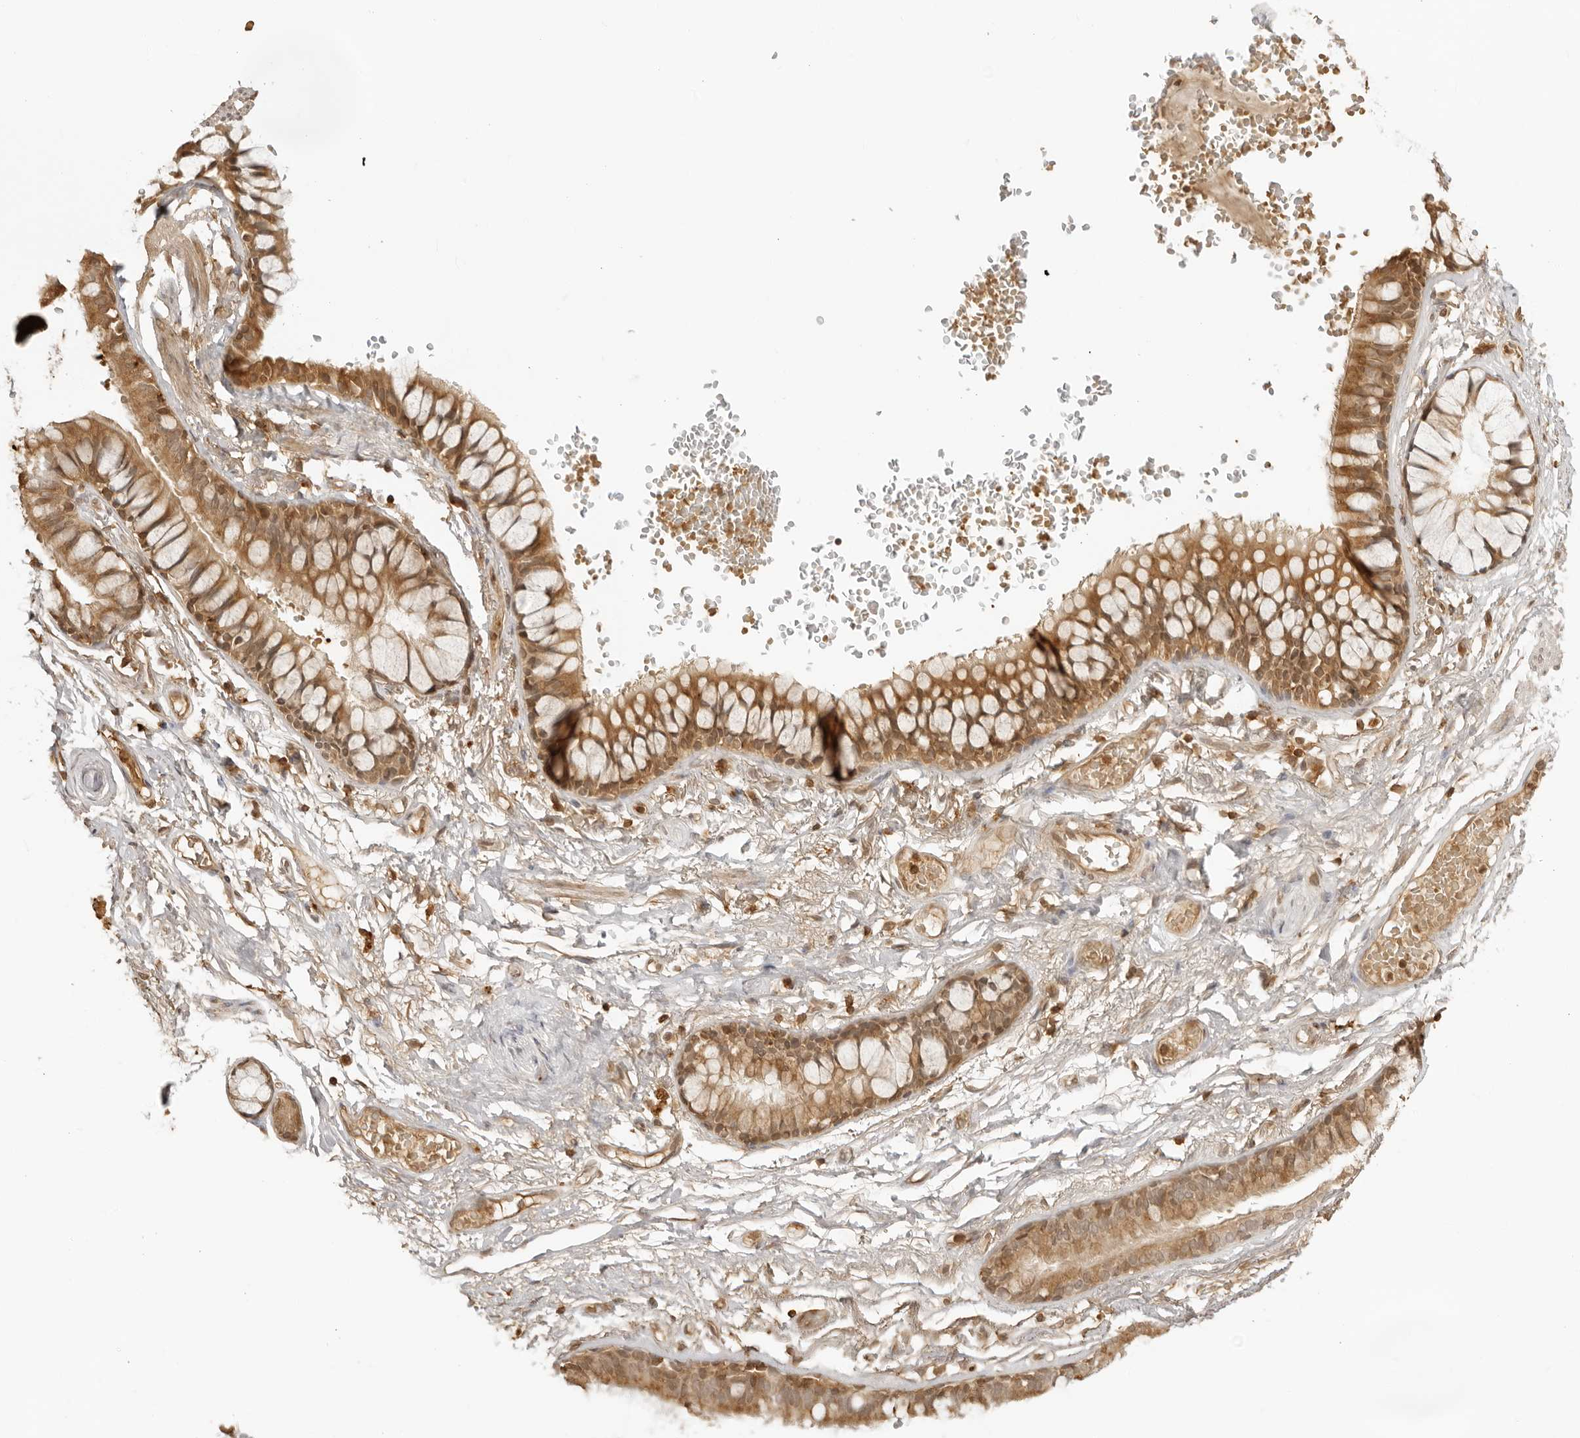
{"staining": {"intensity": "weak", "quantity": "25%-75%", "location": "cytoplasmic/membranous"}, "tissue": "adipose tissue", "cell_type": "Adipocytes", "image_type": "normal", "snomed": [{"axis": "morphology", "description": "Normal tissue, NOS"}, {"axis": "topography", "description": "Cartilage tissue"}, {"axis": "topography", "description": "Bronchus"}], "caption": "Immunohistochemical staining of benign human adipose tissue exhibits low levels of weak cytoplasmic/membranous expression in approximately 25%-75% of adipocytes.", "gene": "IKBKE", "patient": {"sex": "female", "age": 73}}